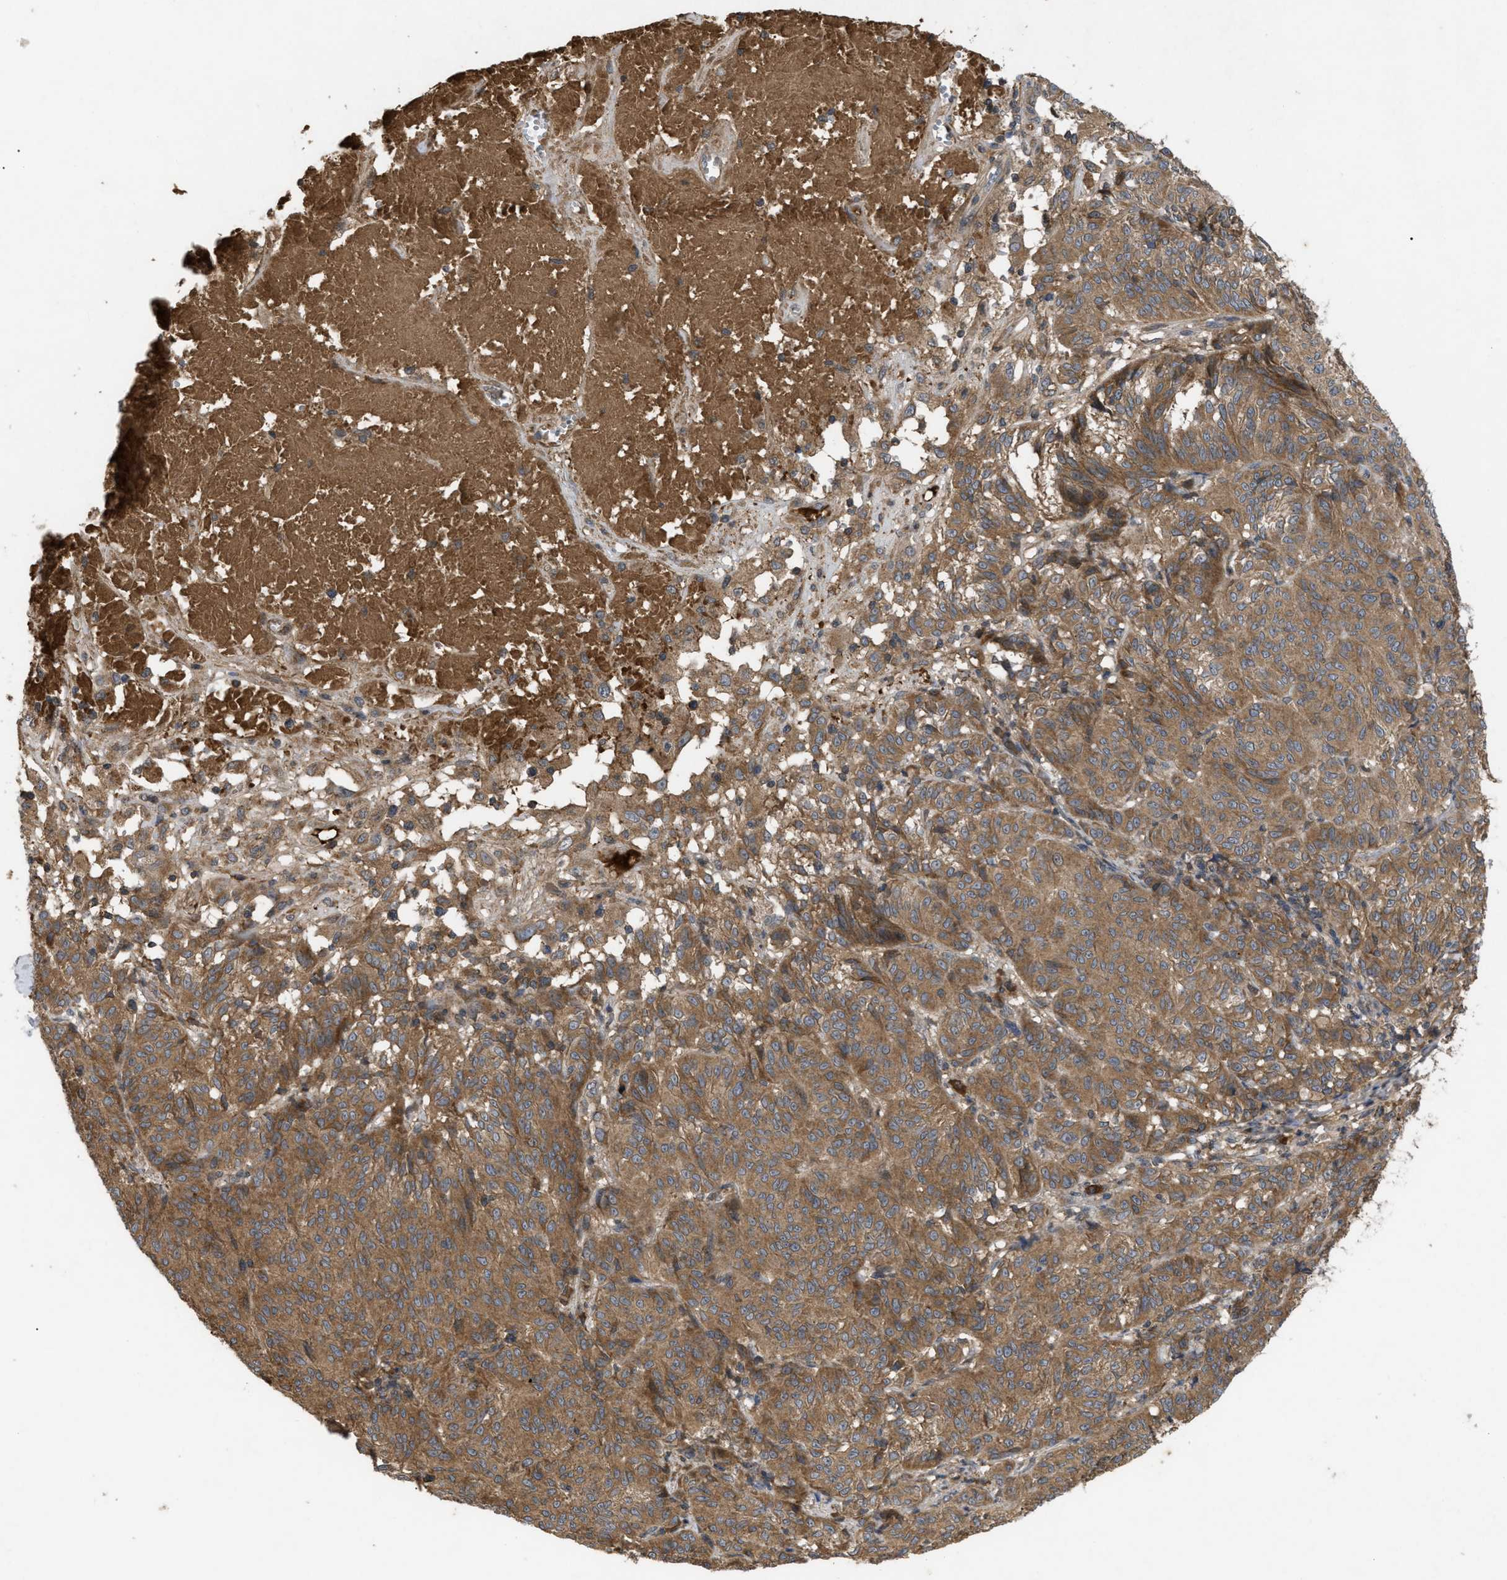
{"staining": {"intensity": "moderate", "quantity": ">75%", "location": "cytoplasmic/membranous"}, "tissue": "melanoma", "cell_type": "Tumor cells", "image_type": "cancer", "snomed": [{"axis": "morphology", "description": "Malignant melanoma, NOS"}, {"axis": "topography", "description": "Skin"}], "caption": "Brown immunohistochemical staining in malignant melanoma shows moderate cytoplasmic/membranous expression in about >75% of tumor cells.", "gene": "RAB2A", "patient": {"sex": "female", "age": 72}}